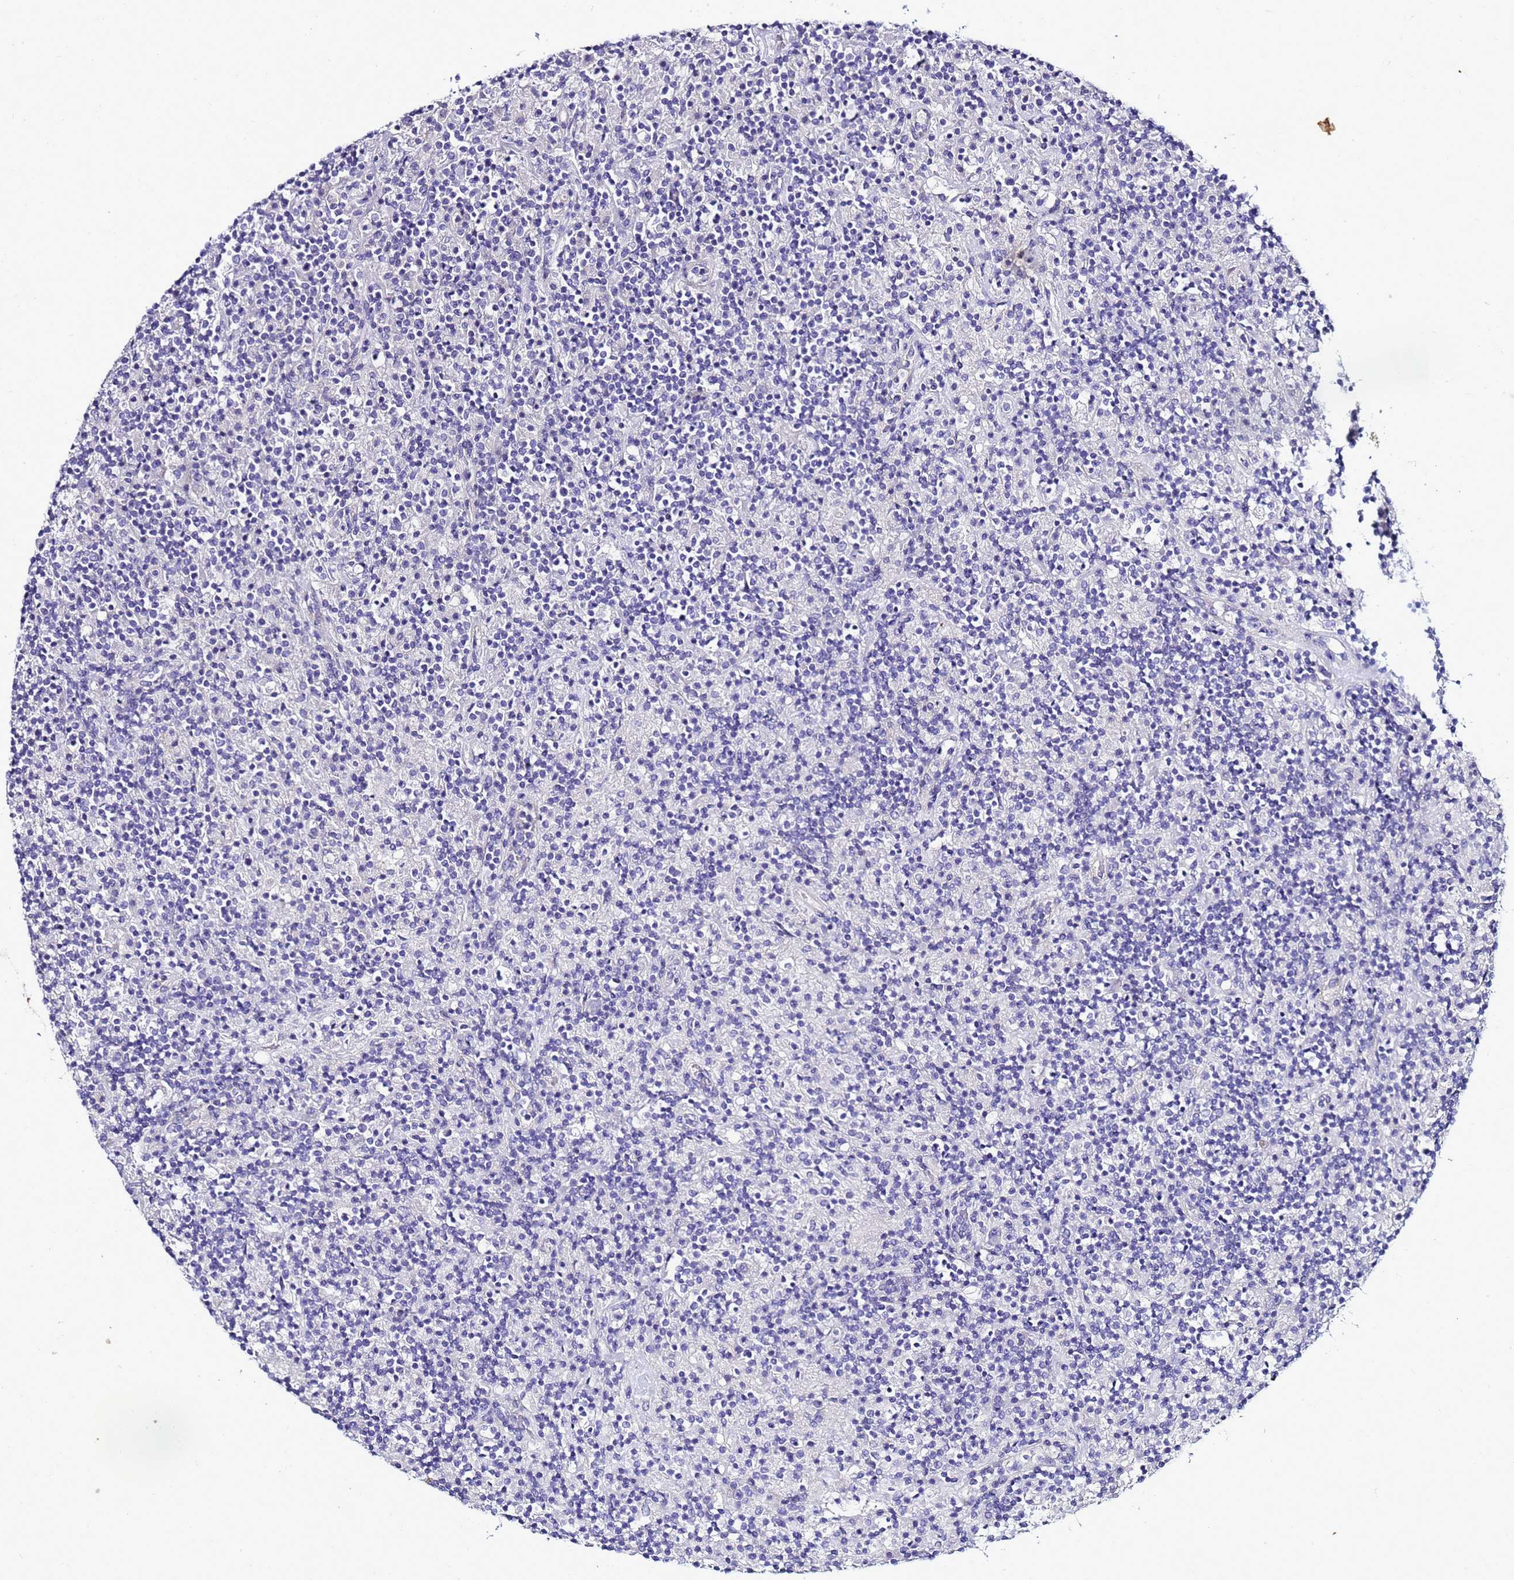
{"staining": {"intensity": "negative", "quantity": "none", "location": "none"}, "tissue": "lymphoma", "cell_type": "Tumor cells", "image_type": "cancer", "snomed": [{"axis": "morphology", "description": "Hodgkin's disease, NOS"}, {"axis": "topography", "description": "Lymph node"}], "caption": "This is an immunohistochemistry histopathology image of Hodgkin's disease. There is no positivity in tumor cells.", "gene": "FAM166B", "patient": {"sex": "male", "age": 70}}